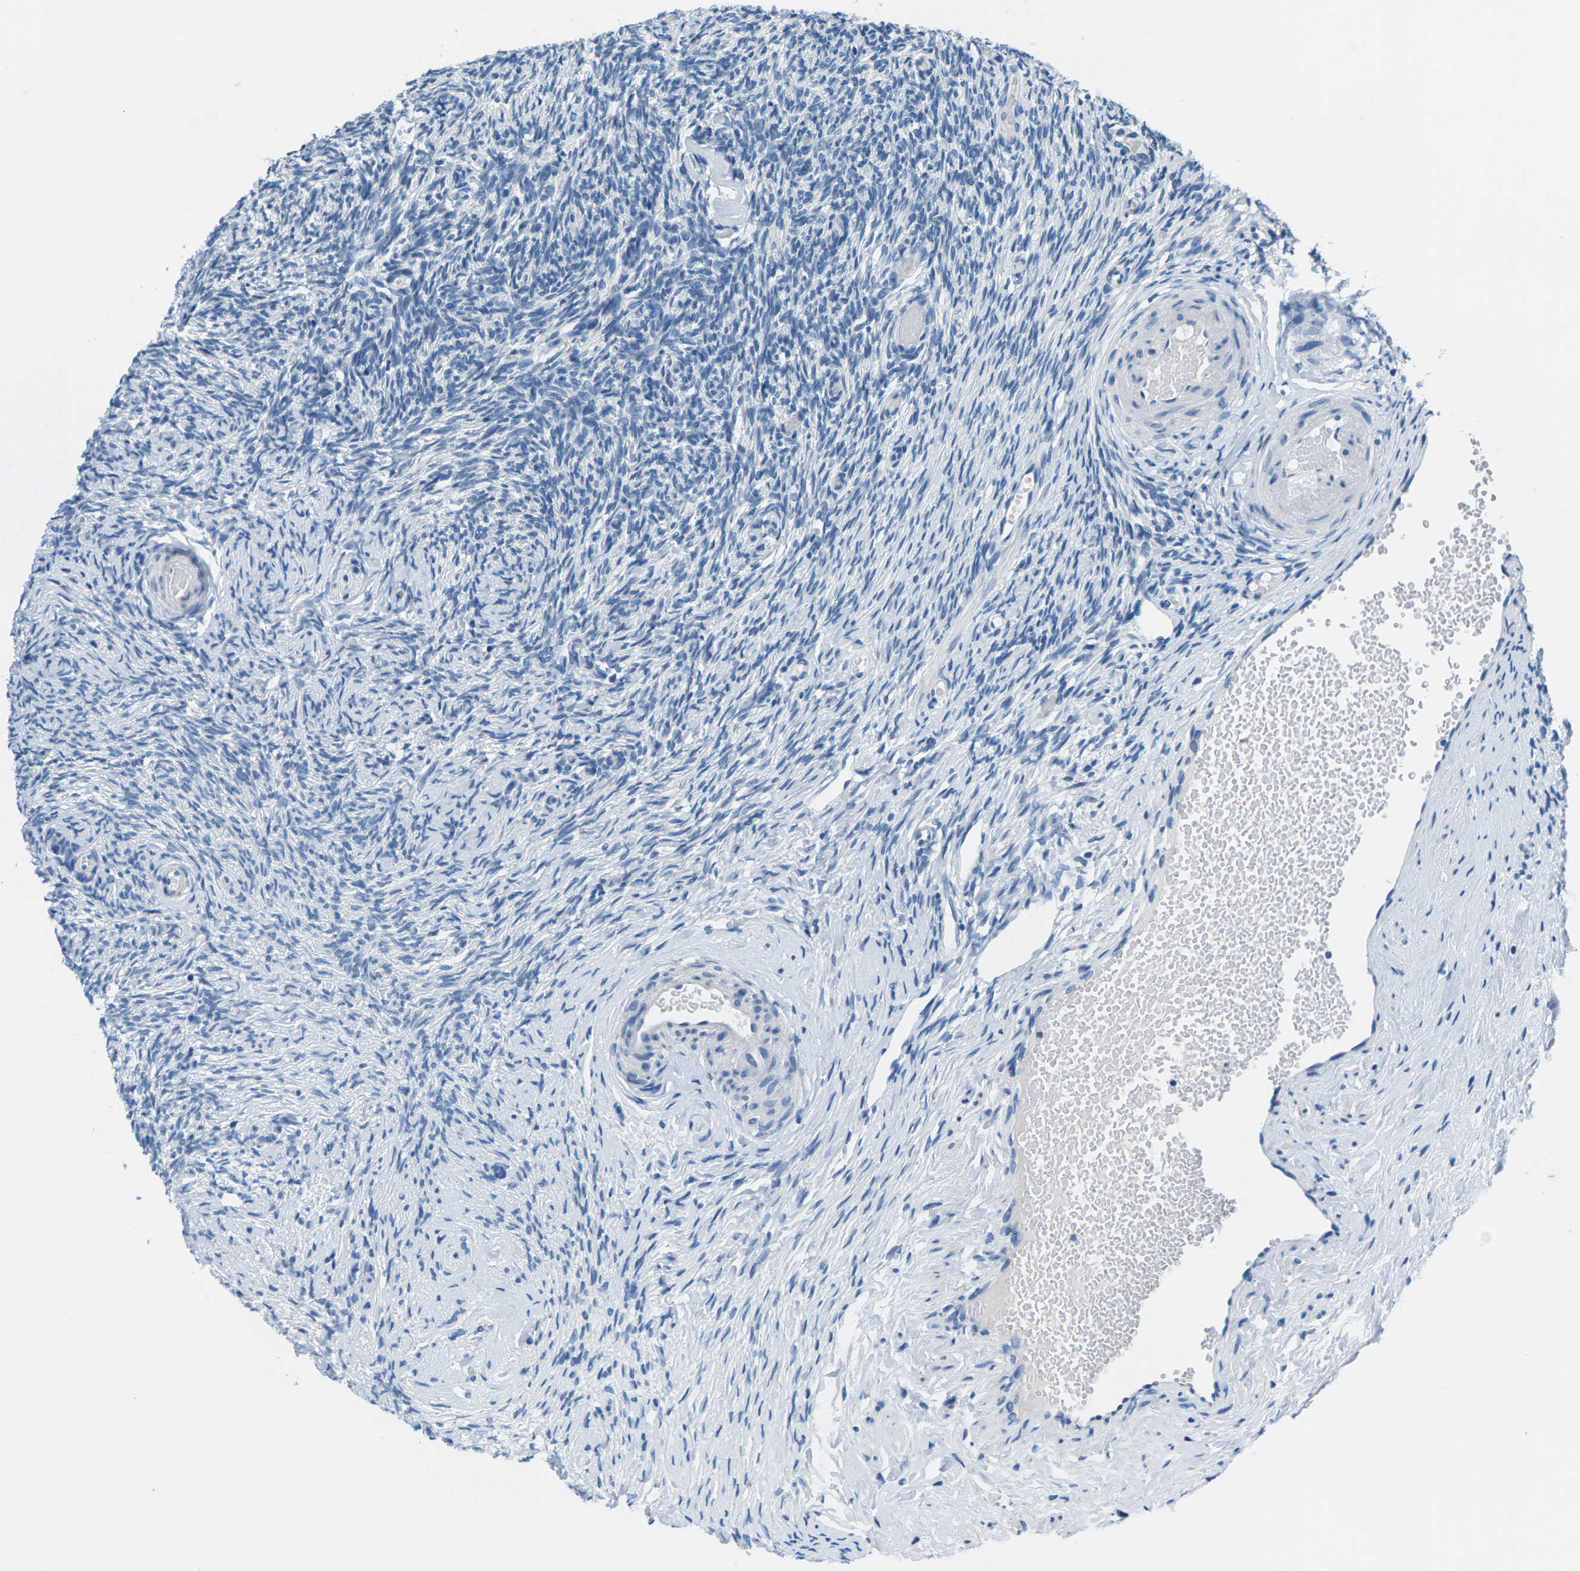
{"staining": {"intensity": "negative", "quantity": "none", "location": "none"}, "tissue": "ovary", "cell_type": "Ovarian stroma cells", "image_type": "normal", "snomed": [{"axis": "morphology", "description": "Normal tissue, NOS"}, {"axis": "topography", "description": "Ovary"}], "caption": "Immunohistochemistry of benign ovary shows no staining in ovarian stroma cells.", "gene": "UMOD", "patient": {"sex": "female", "age": 60}}